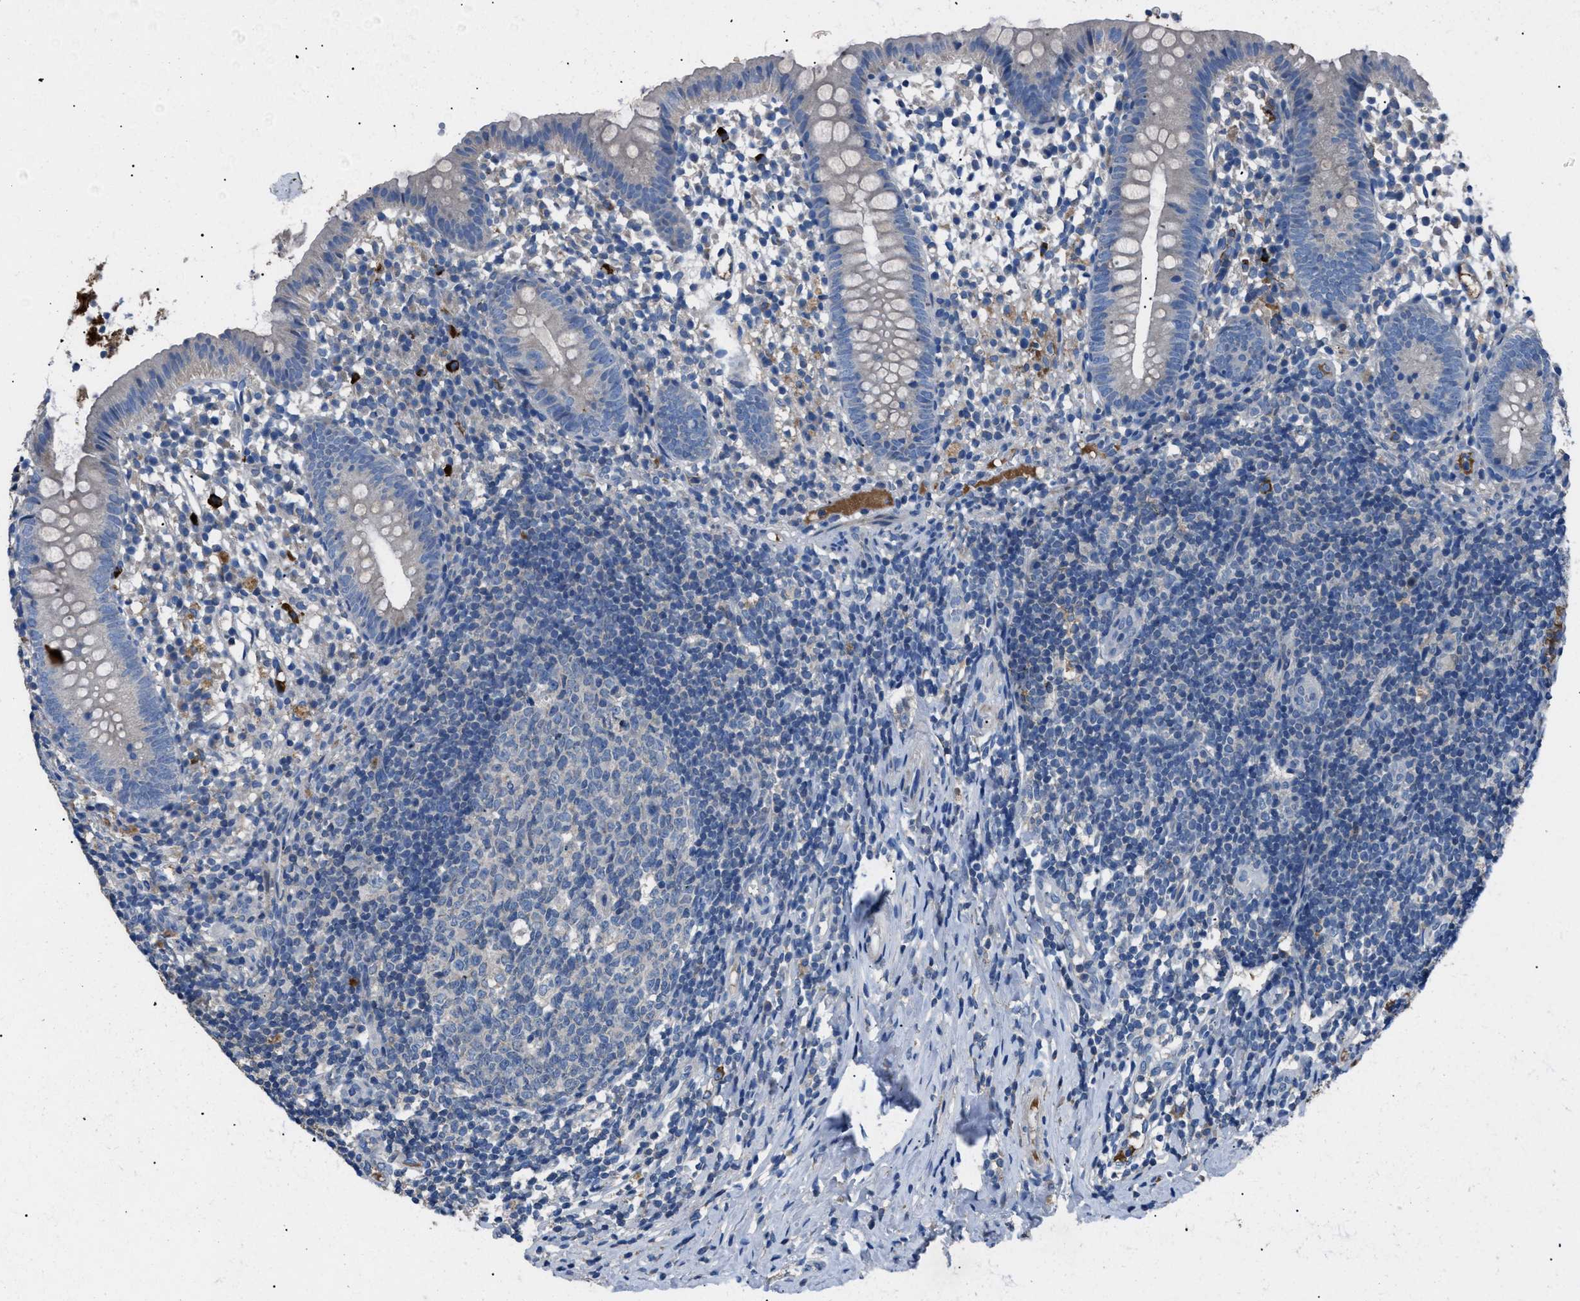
{"staining": {"intensity": "weak", "quantity": "25%-75%", "location": "cytoplasmic/membranous"}, "tissue": "appendix", "cell_type": "Glandular cells", "image_type": "normal", "snomed": [{"axis": "morphology", "description": "Normal tissue, NOS"}, {"axis": "topography", "description": "Appendix"}], "caption": "A low amount of weak cytoplasmic/membranous expression is identified in about 25%-75% of glandular cells in normal appendix.", "gene": "SGCZ", "patient": {"sex": "female", "age": 20}}